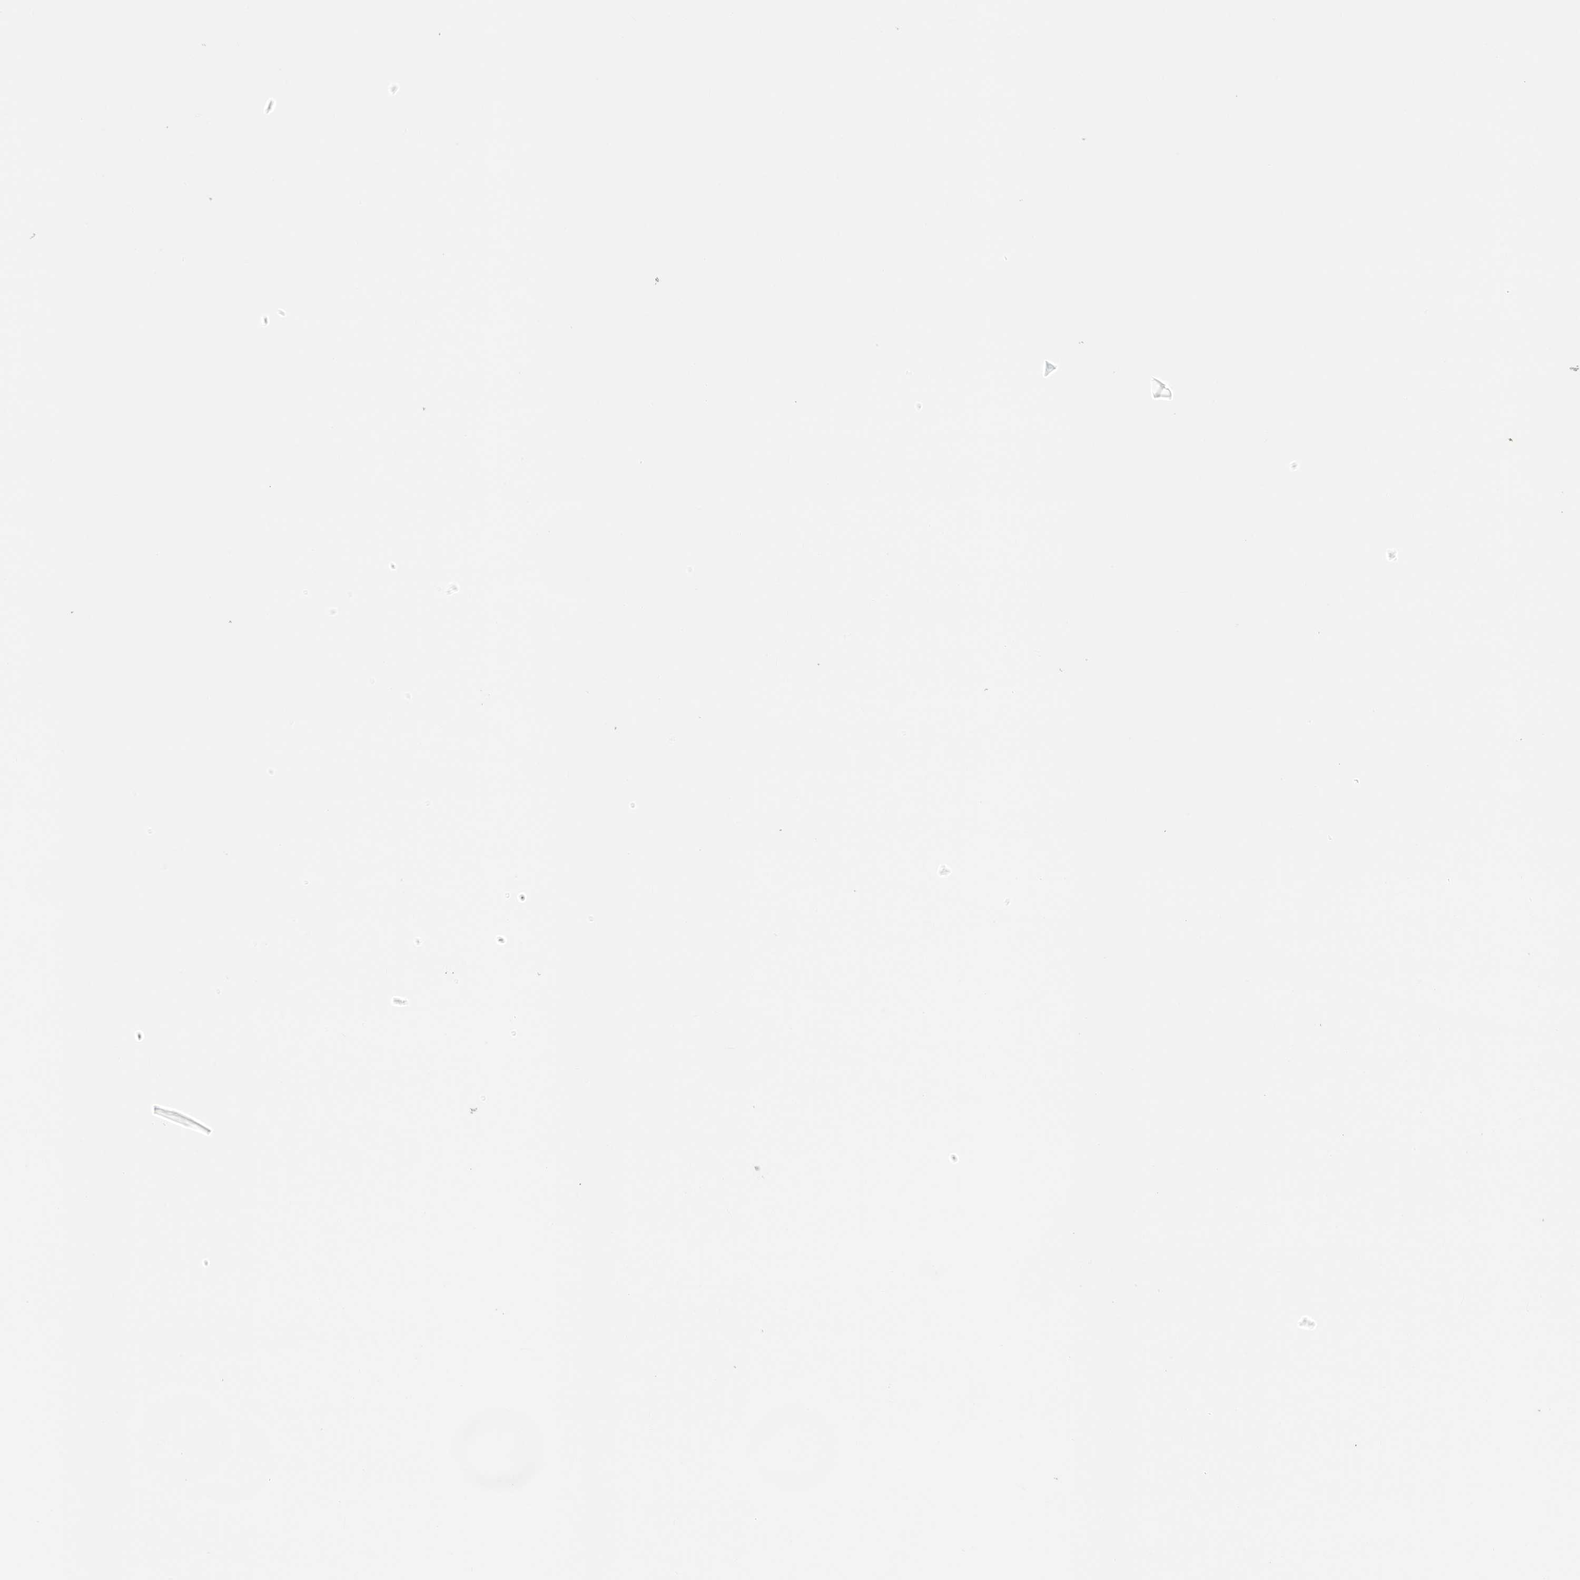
{"staining": {"intensity": "moderate", "quantity": "25%-75%", "location": "cytoplasmic/membranous"}, "tissue": "nasopharynx", "cell_type": "Respiratory epithelial cells", "image_type": "normal", "snomed": [{"axis": "morphology", "description": "Normal tissue, NOS"}, {"axis": "topography", "description": "Nasopharynx"}], "caption": "Protein expression analysis of benign human nasopharynx reveals moderate cytoplasmic/membranous expression in about 25%-75% of respiratory epithelial cells.", "gene": "RPS6KC1", "patient": {"sex": "female", "age": 42}}